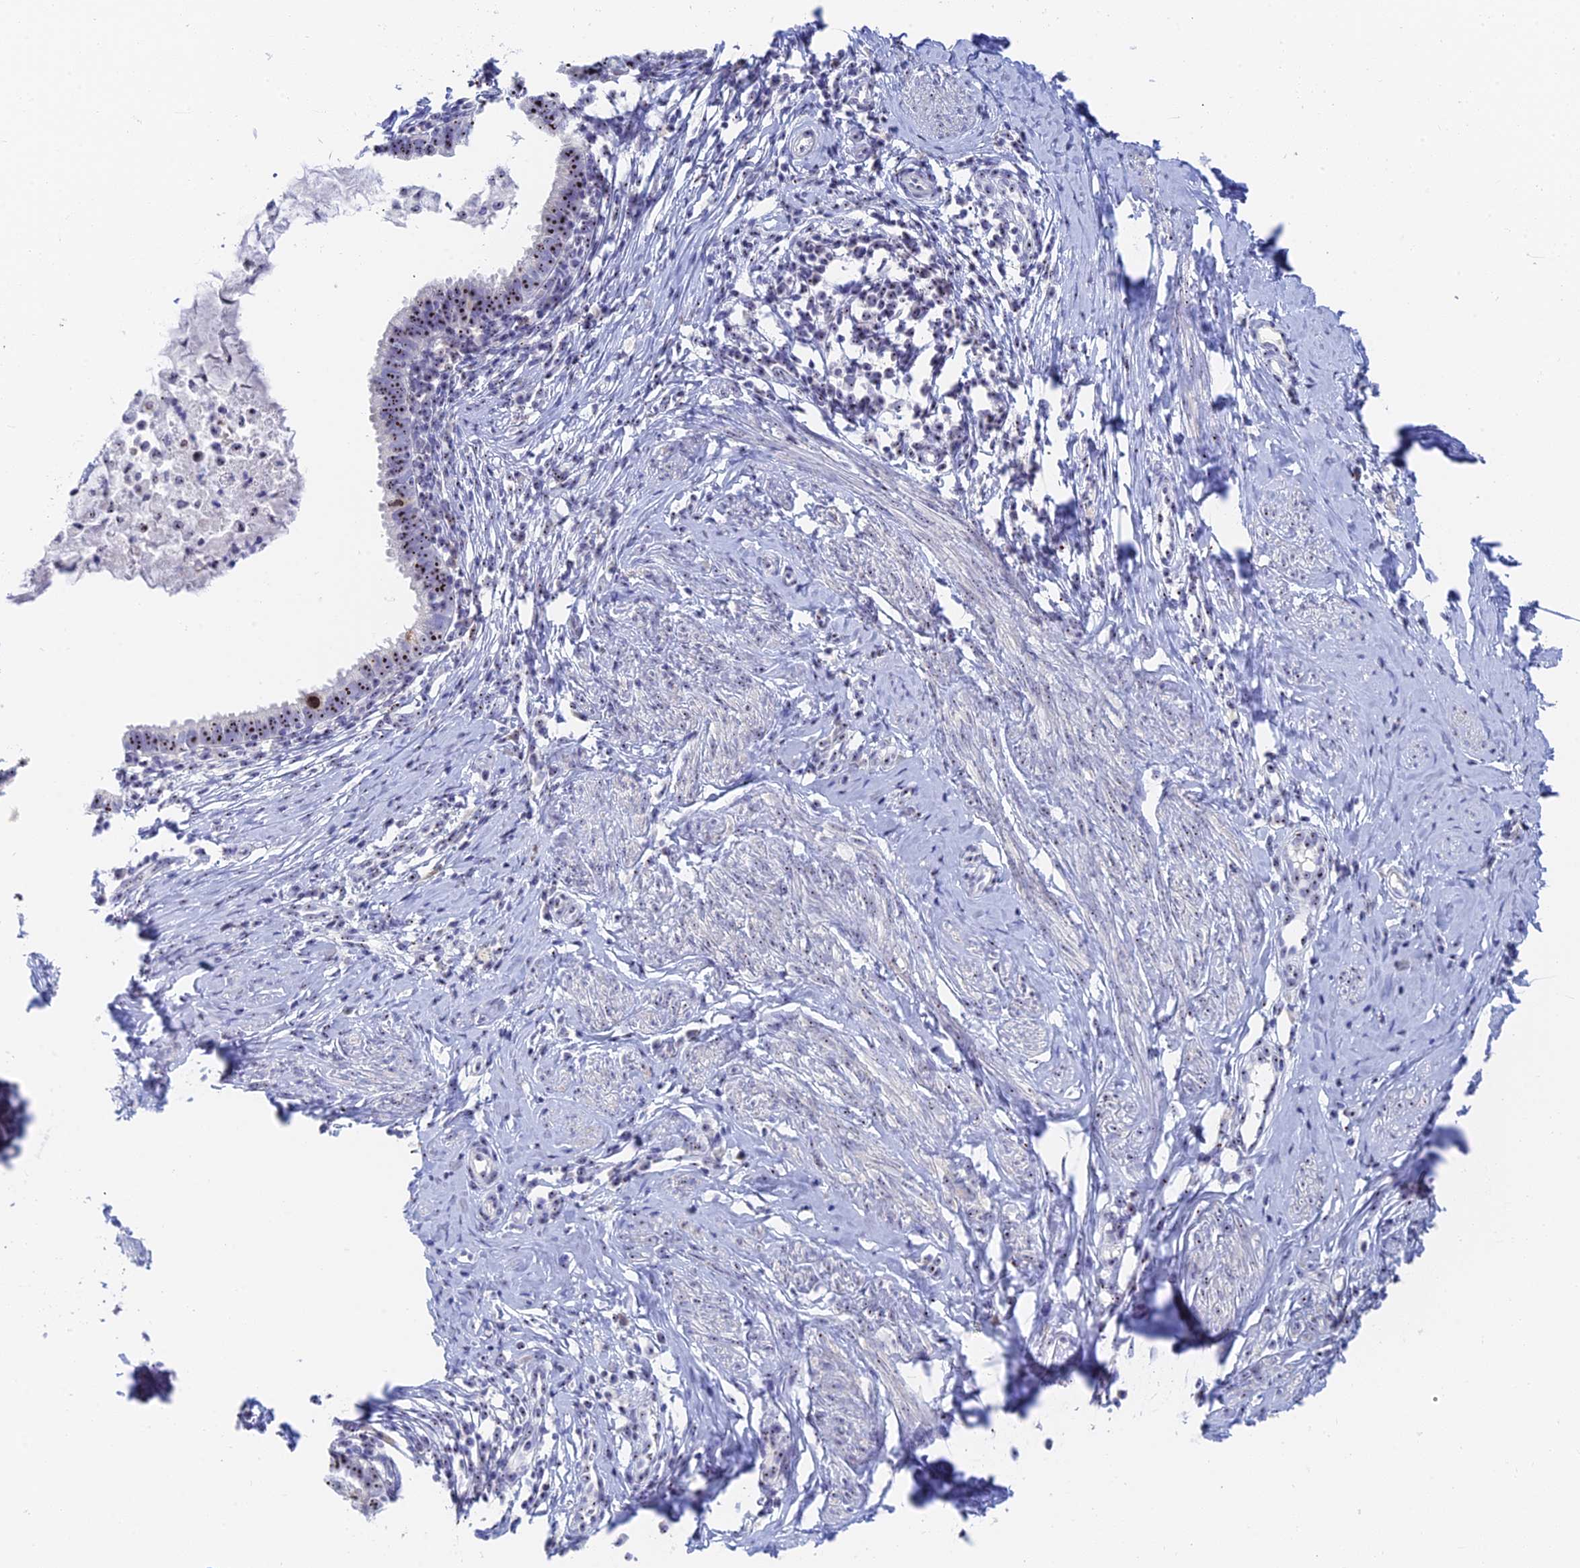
{"staining": {"intensity": "strong", "quantity": ">75%", "location": "nuclear"}, "tissue": "cervical cancer", "cell_type": "Tumor cells", "image_type": "cancer", "snomed": [{"axis": "morphology", "description": "Adenocarcinoma, NOS"}, {"axis": "topography", "description": "Cervix"}], "caption": "High-magnification brightfield microscopy of cervical adenocarcinoma stained with DAB (brown) and counterstained with hematoxylin (blue). tumor cells exhibit strong nuclear expression is appreciated in approximately>75% of cells.", "gene": "RSL1D1", "patient": {"sex": "female", "age": 36}}